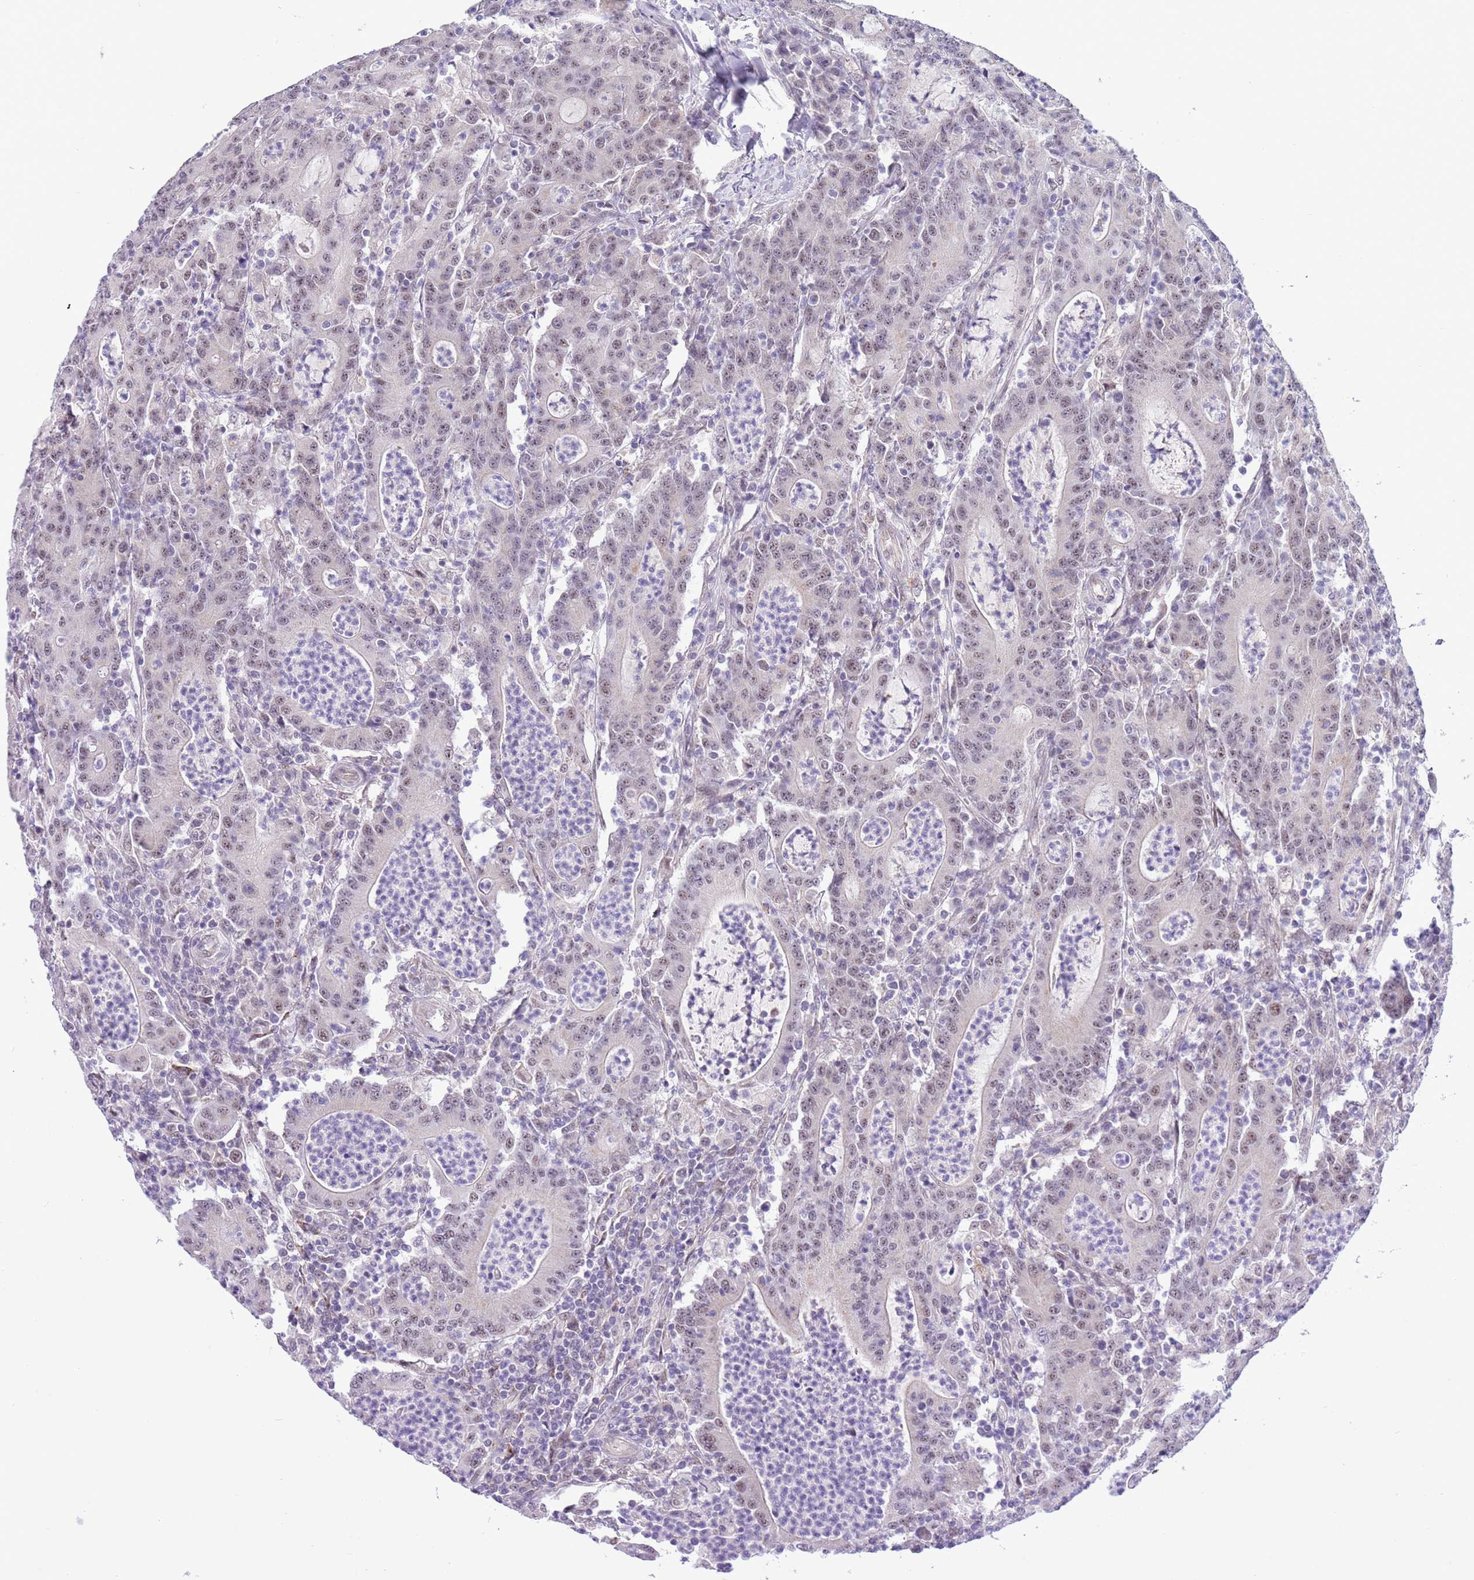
{"staining": {"intensity": "weak", "quantity": "<25%", "location": "cytoplasmic/membranous,nuclear"}, "tissue": "colorectal cancer", "cell_type": "Tumor cells", "image_type": "cancer", "snomed": [{"axis": "morphology", "description": "Adenocarcinoma, NOS"}, {"axis": "topography", "description": "Colon"}], "caption": "This is a photomicrograph of immunohistochemistry staining of adenocarcinoma (colorectal), which shows no staining in tumor cells.", "gene": "FAM120C", "patient": {"sex": "male", "age": 83}}